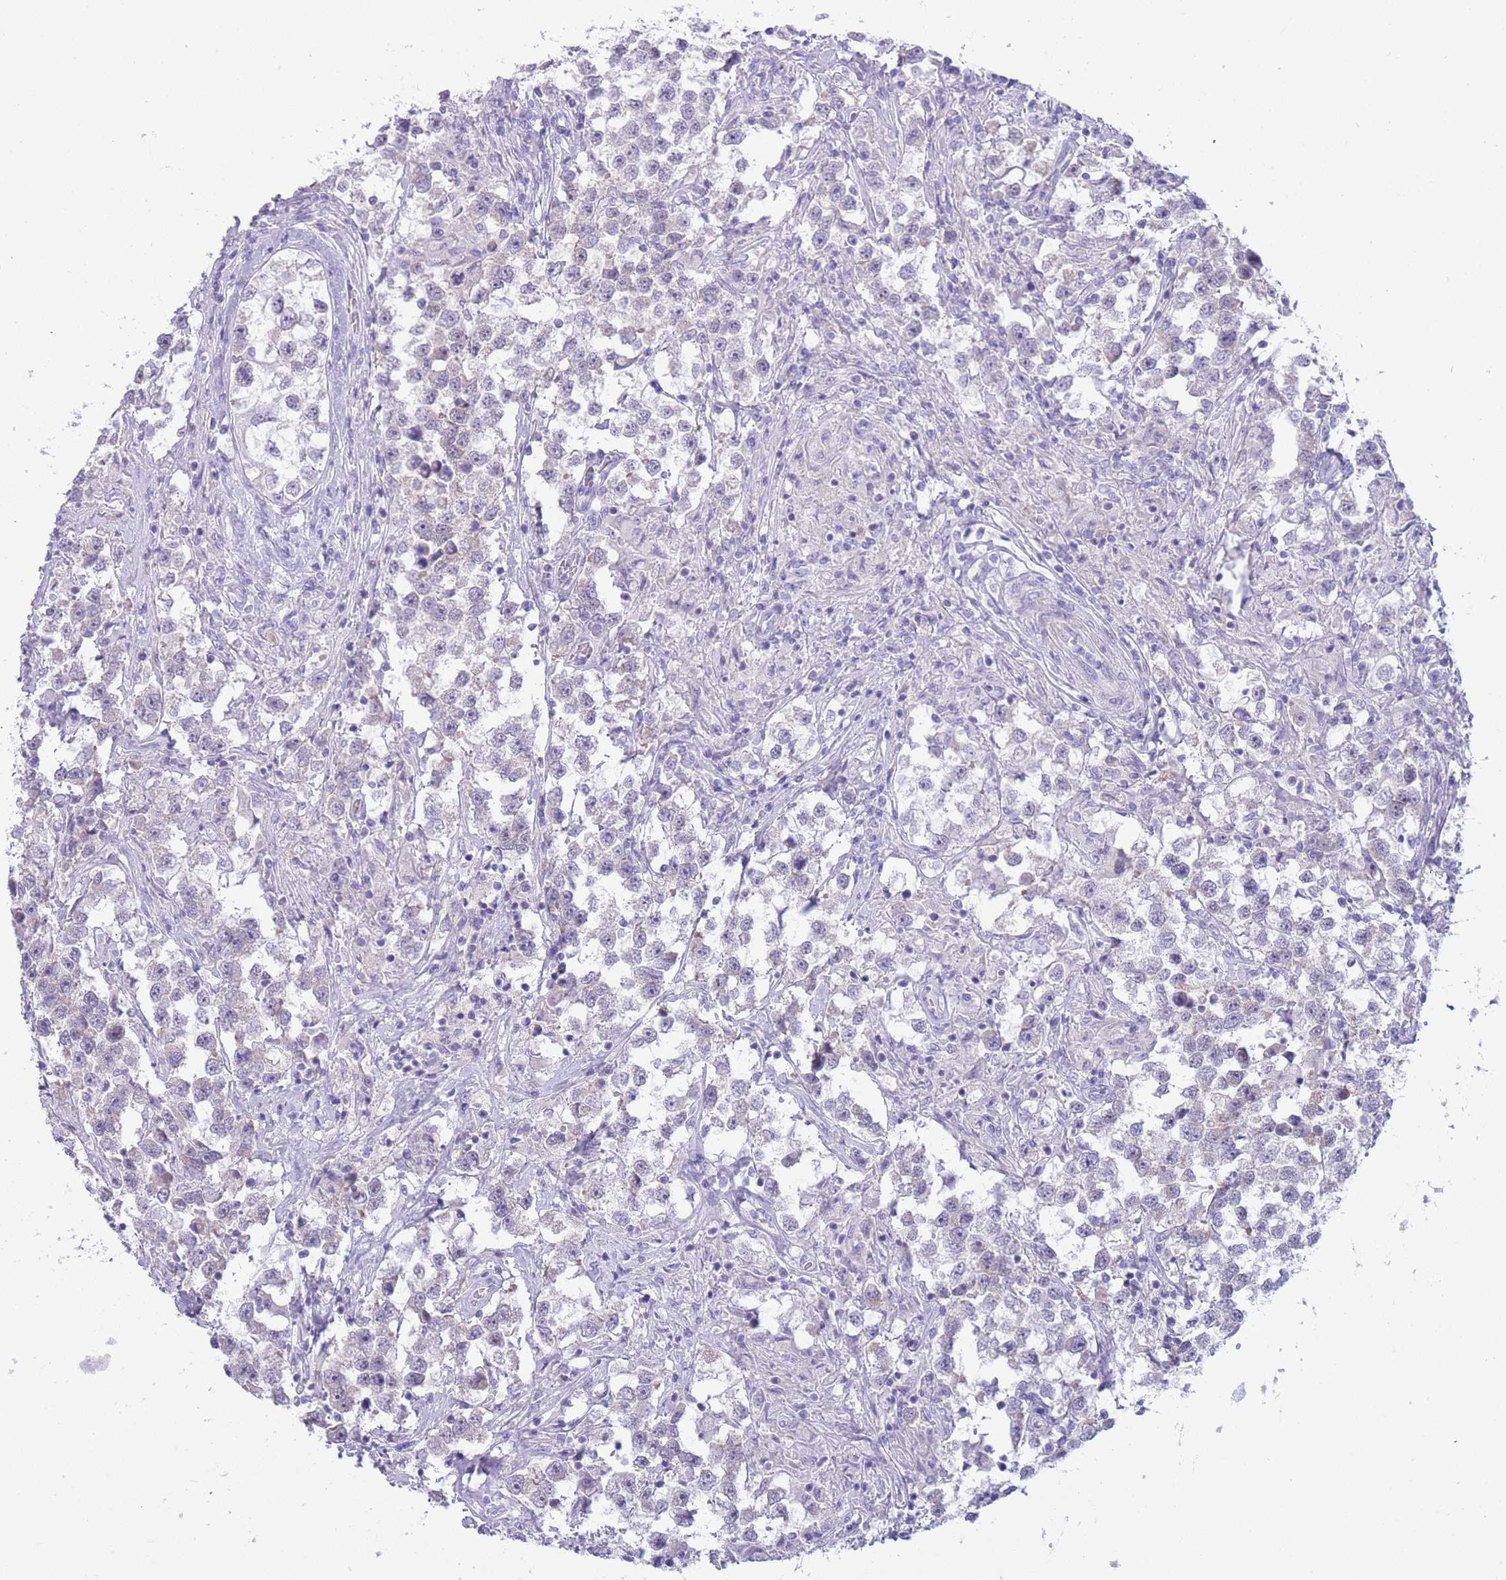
{"staining": {"intensity": "negative", "quantity": "none", "location": "none"}, "tissue": "testis cancer", "cell_type": "Tumor cells", "image_type": "cancer", "snomed": [{"axis": "morphology", "description": "Seminoma, NOS"}, {"axis": "topography", "description": "Testis"}], "caption": "IHC histopathology image of human seminoma (testis) stained for a protein (brown), which shows no positivity in tumor cells.", "gene": "PRR23B", "patient": {"sex": "male", "age": 46}}